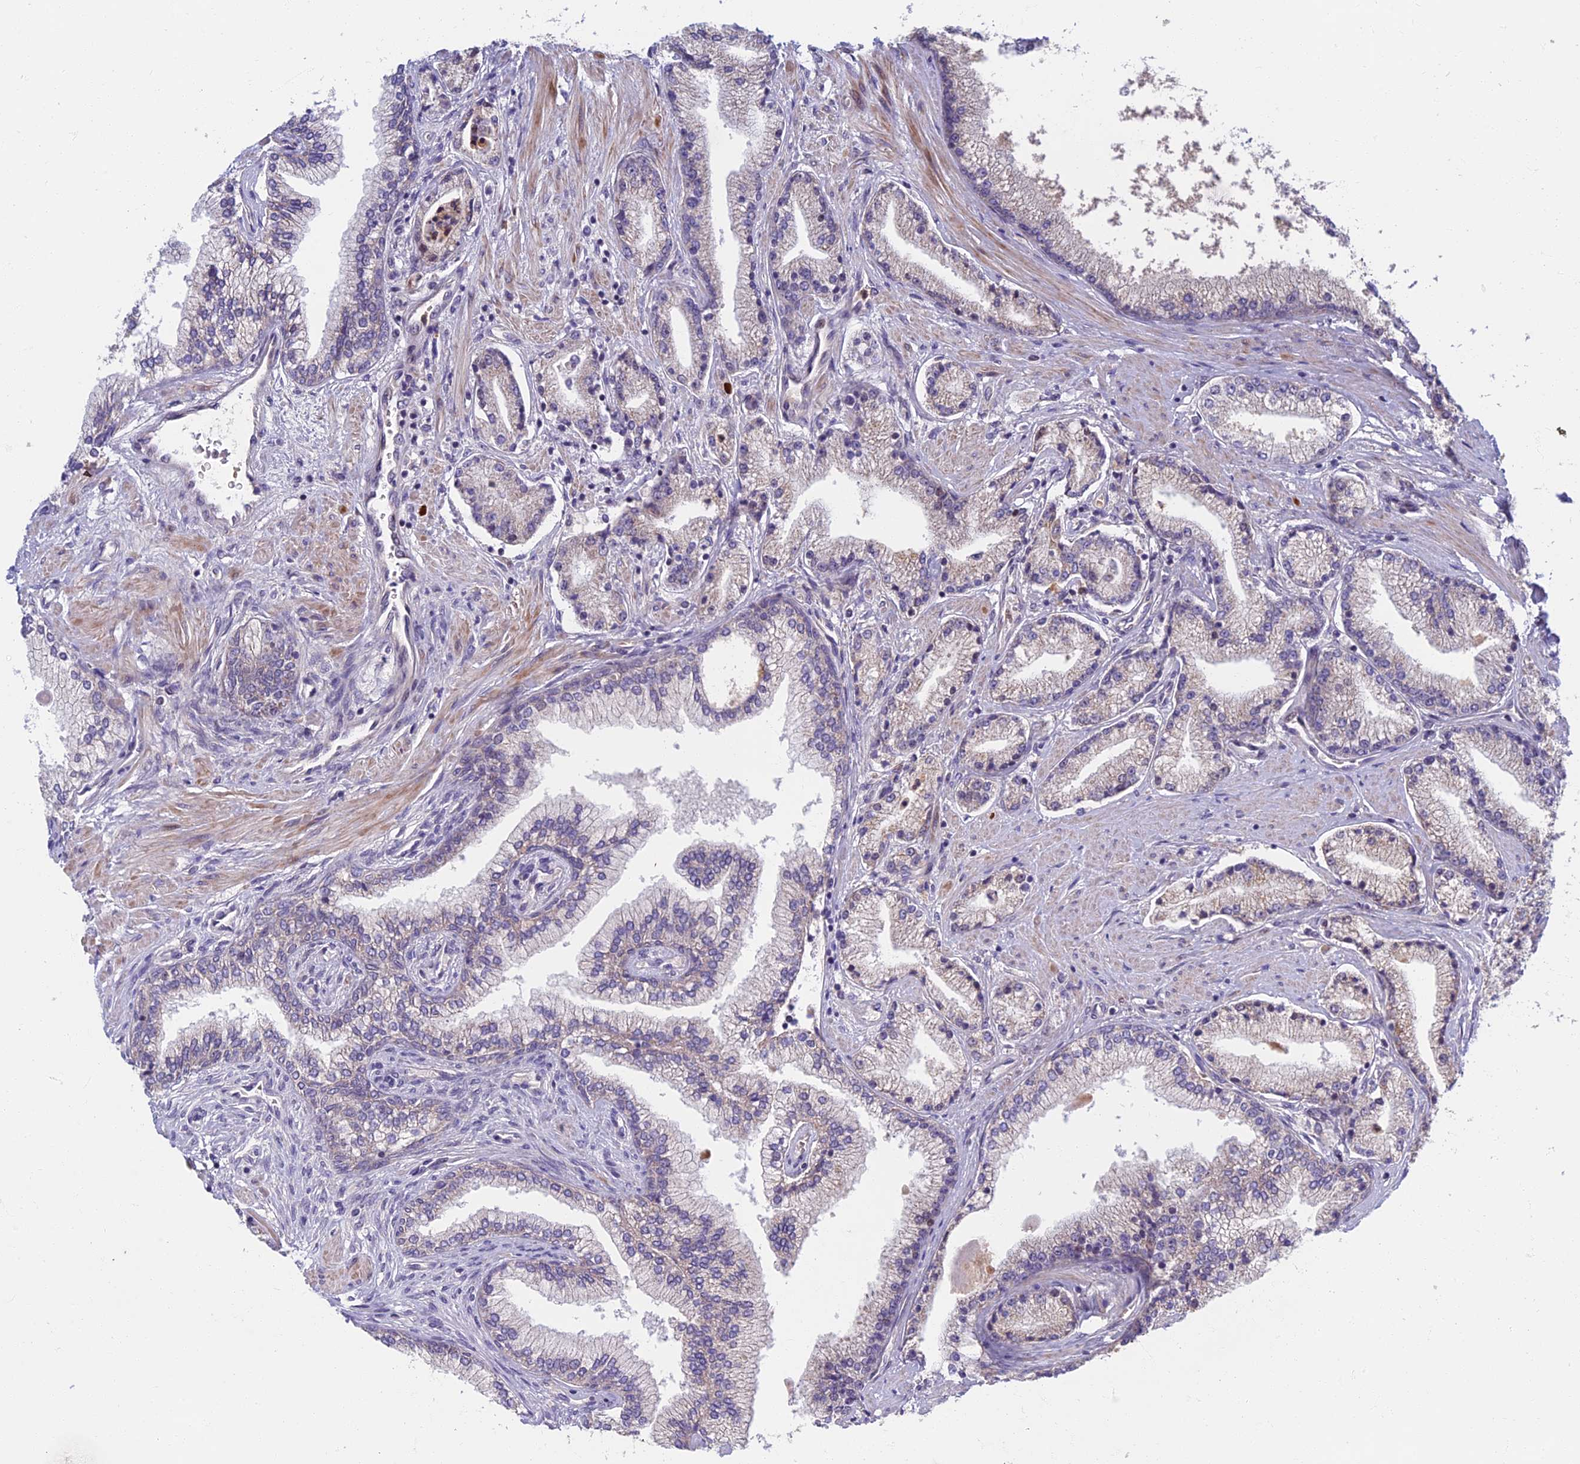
{"staining": {"intensity": "negative", "quantity": "none", "location": "none"}, "tissue": "prostate cancer", "cell_type": "Tumor cells", "image_type": "cancer", "snomed": [{"axis": "morphology", "description": "Adenocarcinoma, High grade"}, {"axis": "topography", "description": "Prostate"}], "caption": "This photomicrograph is of high-grade adenocarcinoma (prostate) stained with IHC to label a protein in brown with the nuclei are counter-stained blue. There is no expression in tumor cells.", "gene": "SOGA1", "patient": {"sex": "male", "age": 67}}